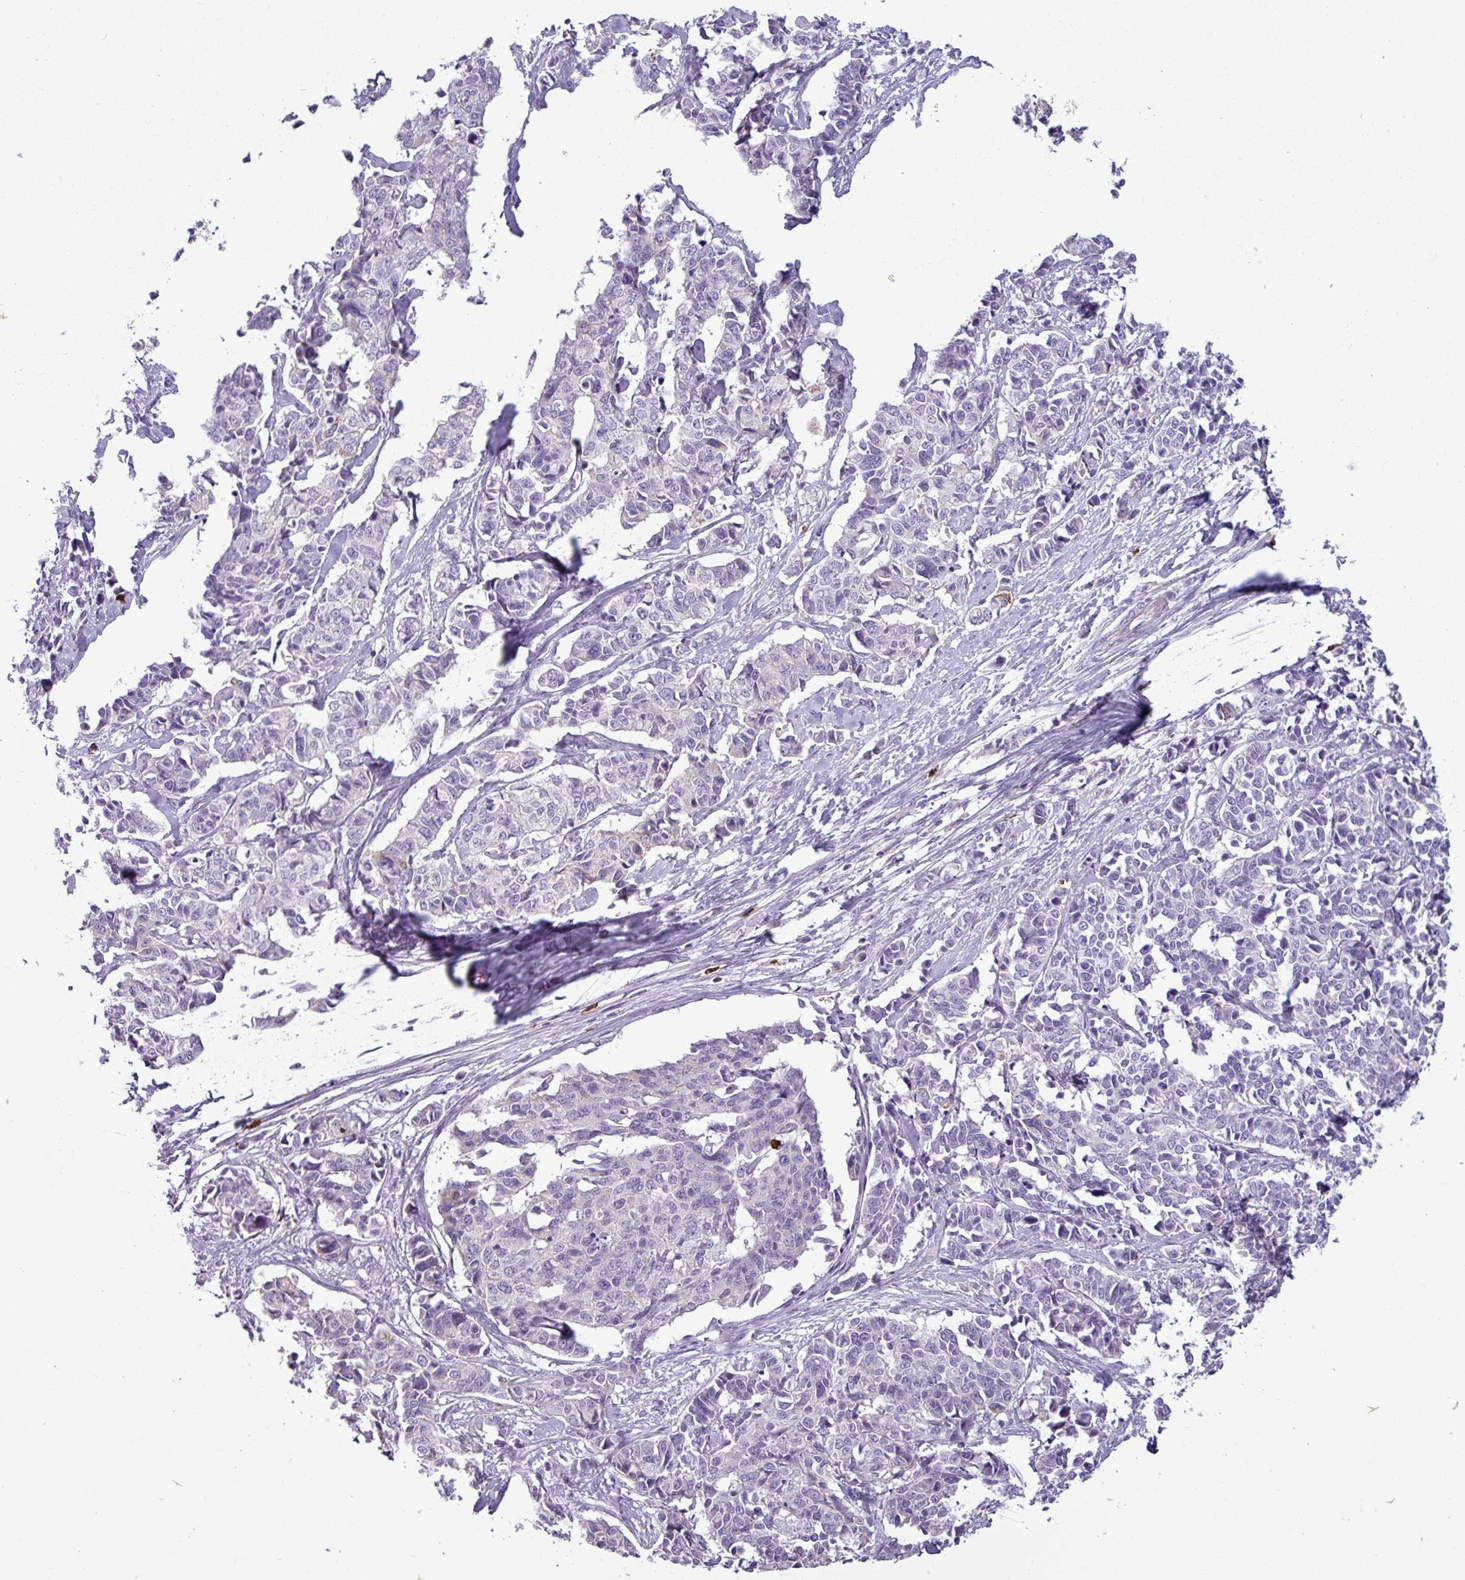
{"staining": {"intensity": "negative", "quantity": "none", "location": "none"}, "tissue": "cervical cancer", "cell_type": "Tumor cells", "image_type": "cancer", "snomed": [{"axis": "morphology", "description": "Normal tissue, NOS"}, {"axis": "morphology", "description": "Squamous cell carcinoma, NOS"}, {"axis": "topography", "description": "Cervix"}], "caption": "This photomicrograph is of cervical cancer stained with immunohistochemistry (IHC) to label a protein in brown with the nuclei are counter-stained blue. There is no expression in tumor cells. (Immunohistochemistry, brightfield microscopy, high magnification).", "gene": "CD8A", "patient": {"sex": "female", "age": 35}}